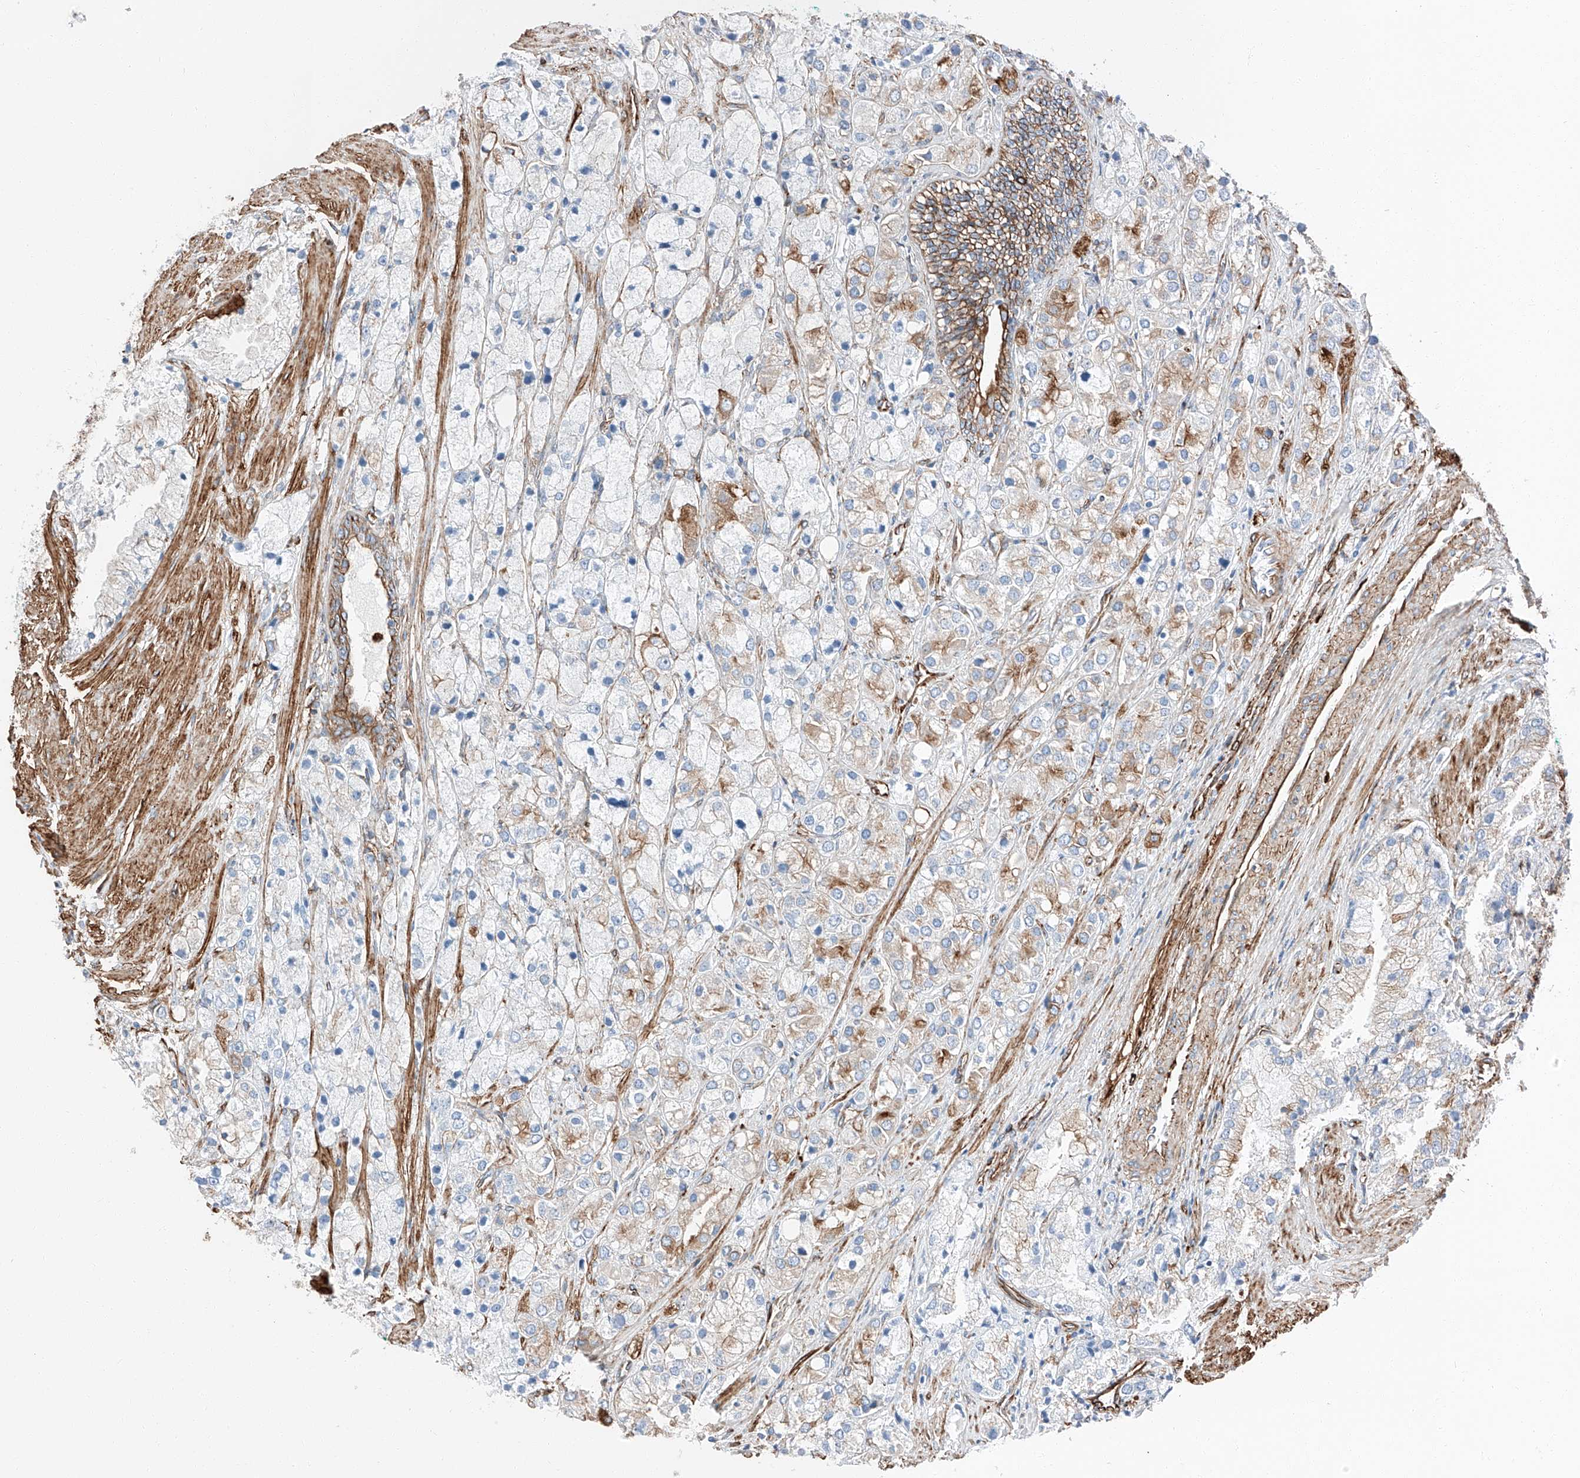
{"staining": {"intensity": "moderate", "quantity": "<25%", "location": "cytoplasmic/membranous"}, "tissue": "prostate cancer", "cell_type": "Tumor cells", "image_type": "cancer", "snomed": [{"axis": "morphology", "description": "Adenocarcinoma, High grade"}, {"axis": "topography", "description": "Prostate"}], "caption": "Moderate cytoplasmic/membranous protein staining is seen in approximately <25% of tumor cells in prostate cancer (adenocarcinoma (high-grade)).", "gene": "ZNF804A", "patient": {"sex": "male", "age": 50}}